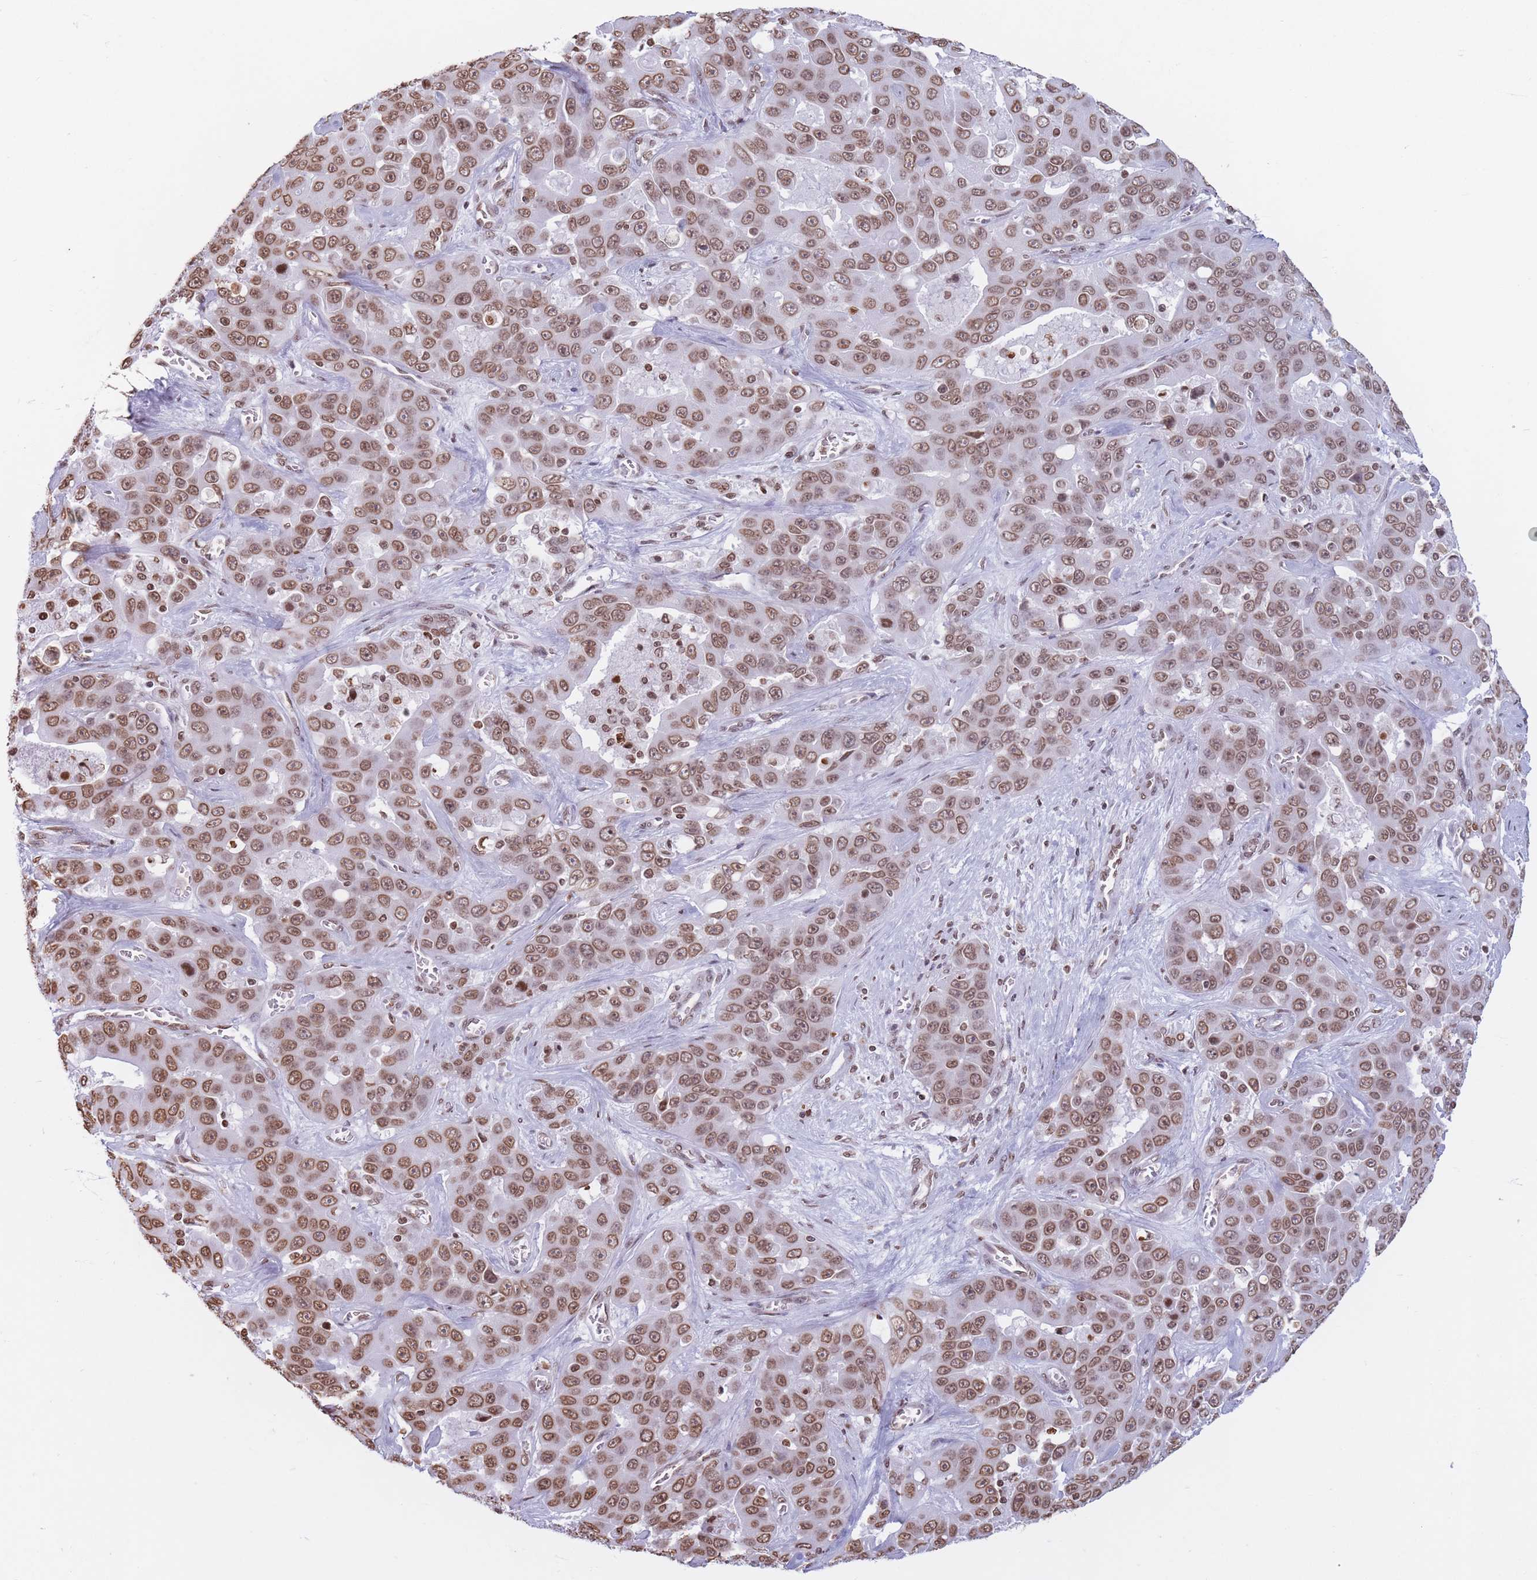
{"staining": {"intensity": "moderate", "quantity": ">75%", "location": "nuclear"}, "tissue": "liver cancer", "cell_type": "Tumor cells", "image_type": "cancer", "snomed": [{"axis": "morphology", "description": "Cholangiocarcinoma"}, {"axis": "topography", "description": "Liver"}], "caption": "Immunohistochemical staining of human liver cancer (cholangiocarcinoma) exhibits medium levels of moderate nuclear protein expression in approximately >75% of tumor cells. The staining is performed using DAB brown chromogen to label protein expression. The nuclei are counter-stained blue using hematoxylin.", "gene": "RYK", "patient": {"sex": "female", "age": 52}}